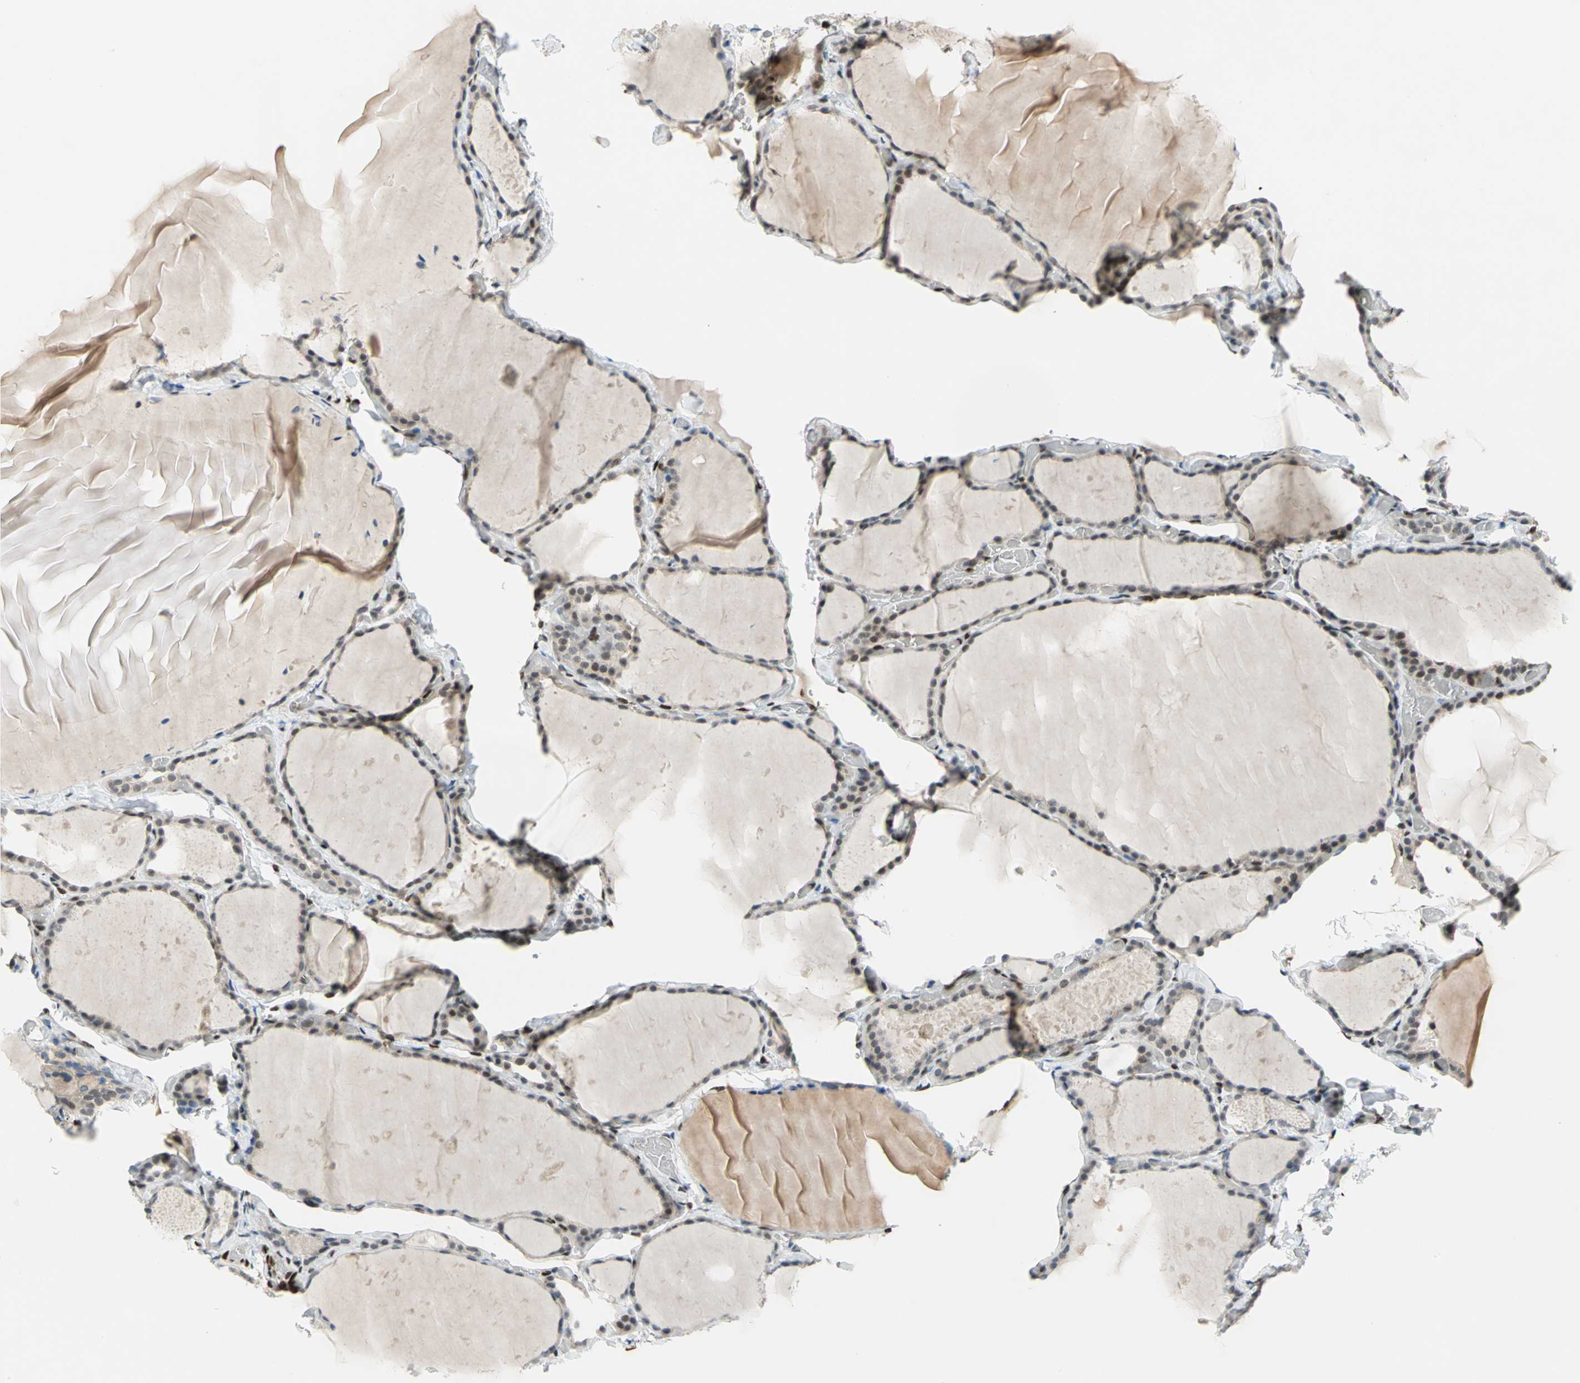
{"staining": {"intensity": "weak", "quantity": "25%-75%", "location": "cytoplasmic/membranous,nuclear"}, "tissue": "thyroid gland", "cell_type": "Glandular cells", "image_type": "normal", "snomed": [{"axis": "morphology", "description": "Normal tissue, NOS"}, {"axis": "topography", "description": "Thyroid gland"}], "caption": "Protein expression by IHC demonstrates weak cytoplasmic/membranous,nuclear positivity in approximately 25%-75% of glandular cells in benign thyroid gland.", "gene": "RBFOX2", "patient": {"sex": "female", "age": 22}}